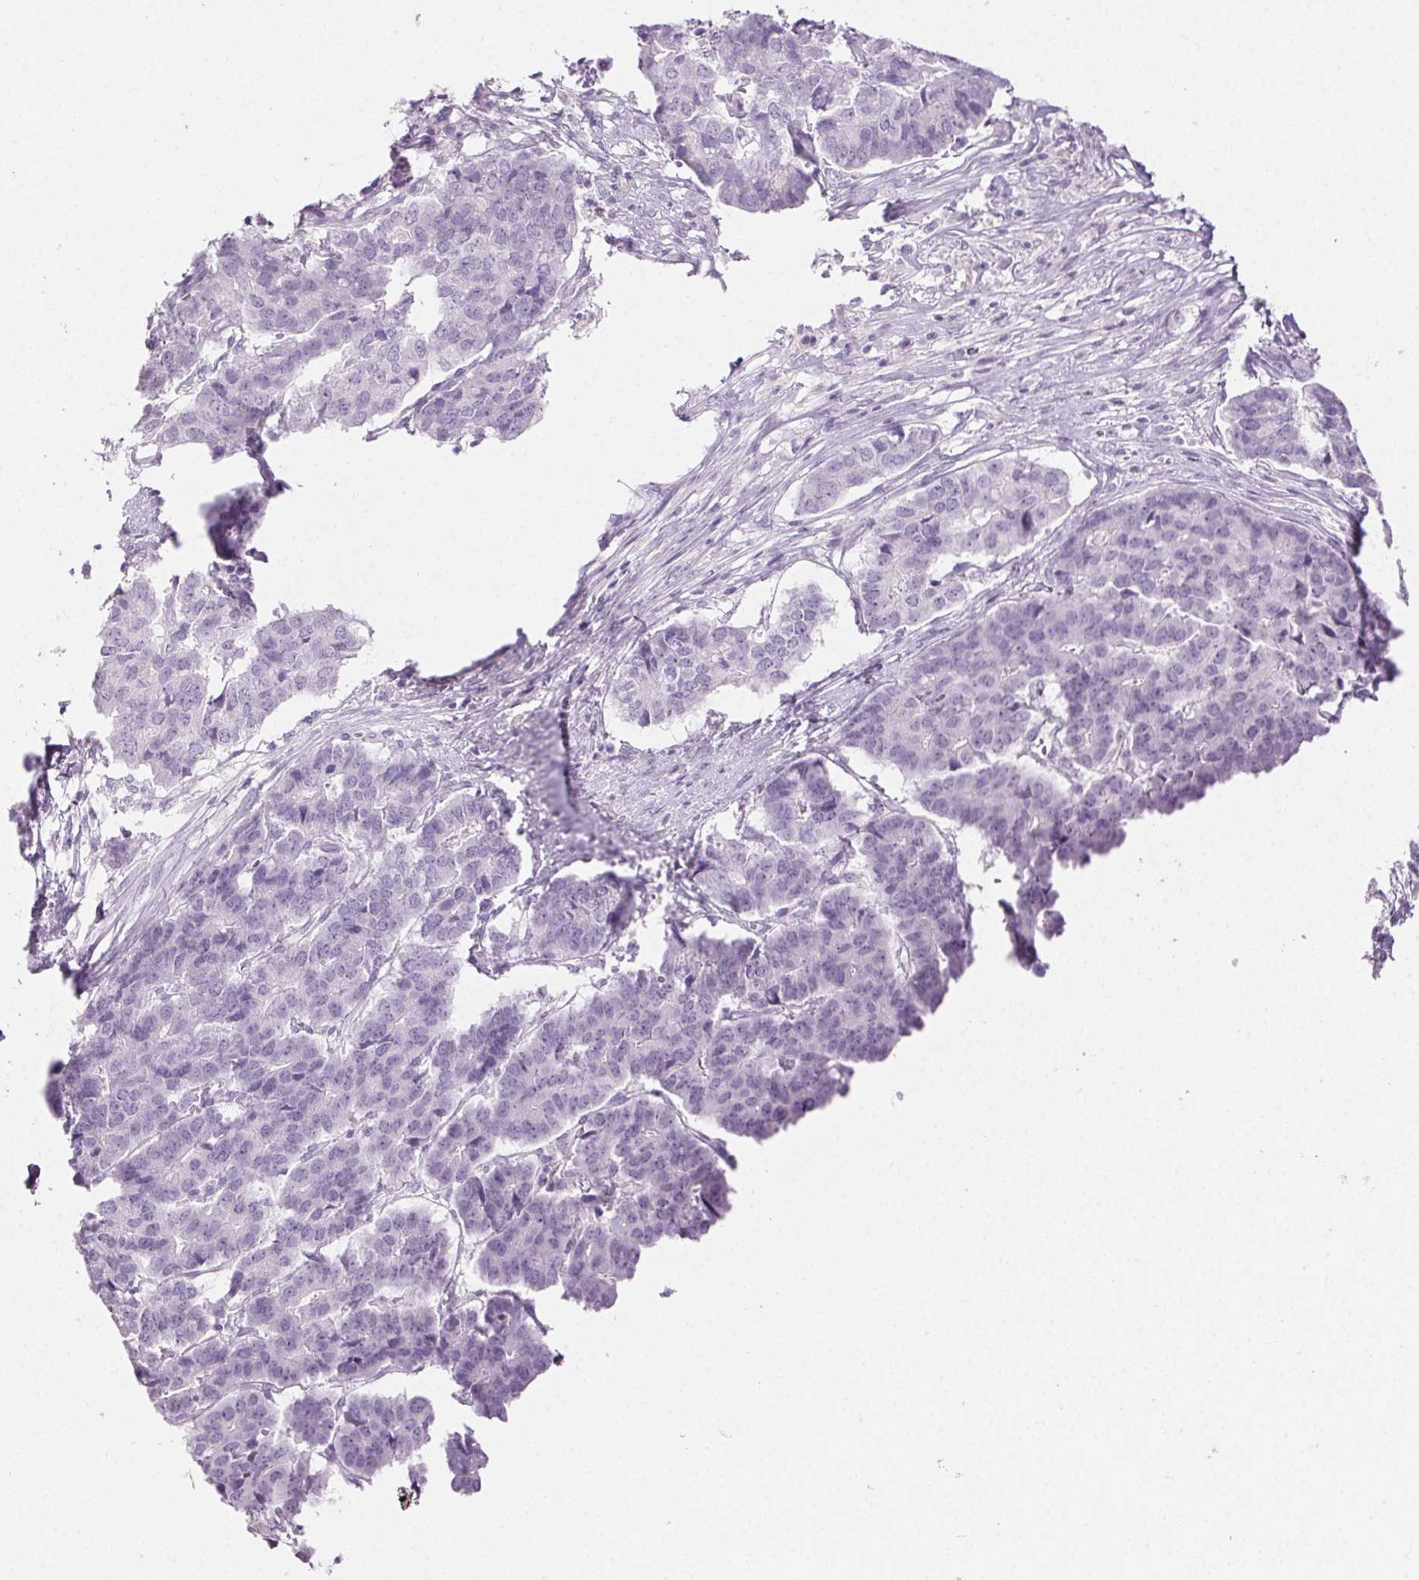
{"staining": {"intensity": "negative", "quantity": "none", "location": "none"}, "tissue": "pancreatic cancer", "cell_type": "Tumor cells", "image_type": "cancer", "snomed": [{"axis": "morphology", "description": "Adenocarcinoma, NOS"}, {"axis": "topography", "description": "Pancreas"}], "caption": "The immunohistochemistry (IHC) histopathology image has no significant staining in tumor cells of pancreatic cancer tissue.", "gene": "PI3", "patient": {"sex": "male", "age": 50}}